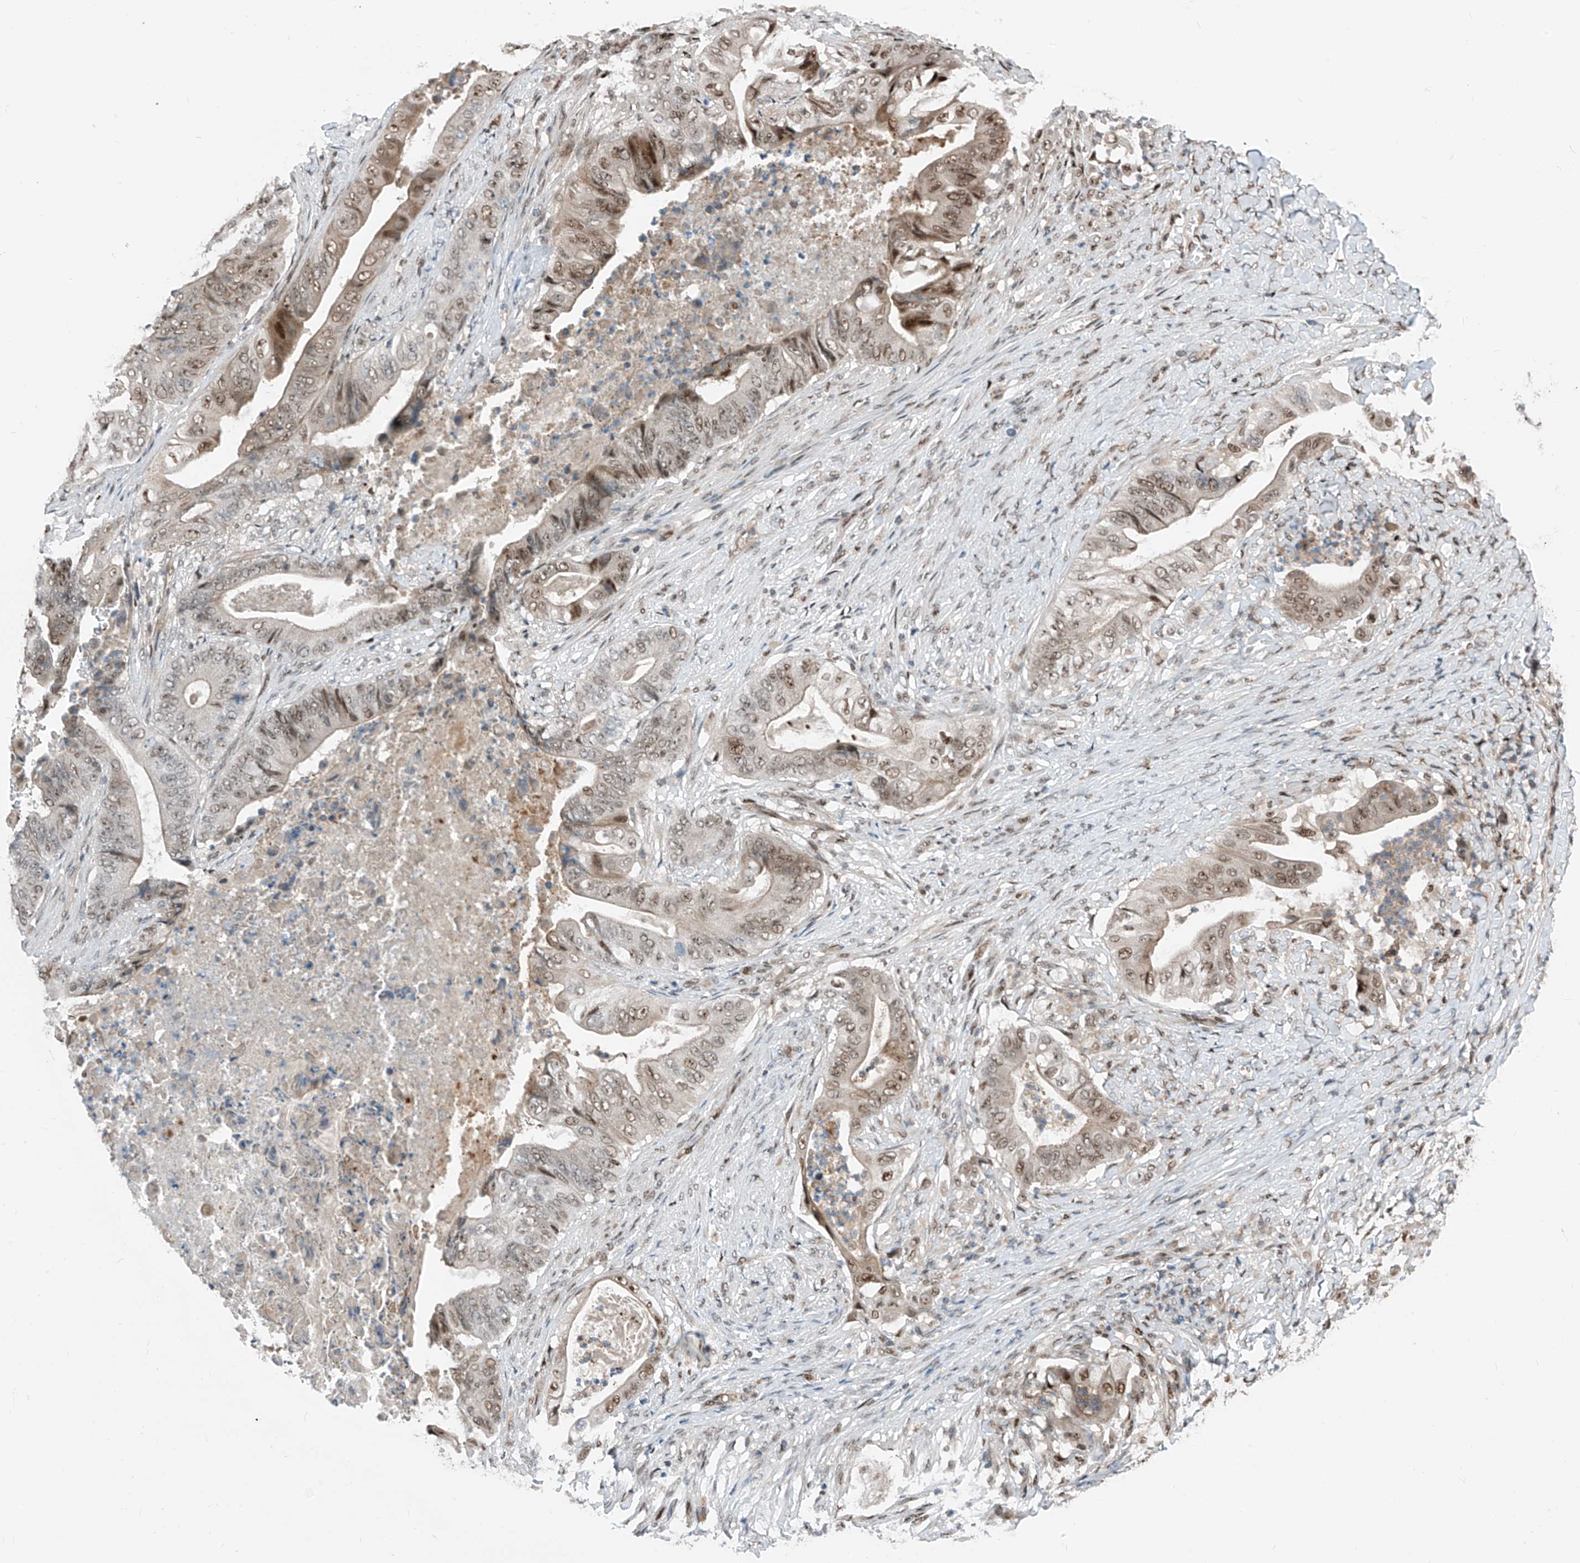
{"staining": {"intensity": "weak", "quantity": ">75%", "location": "nuclear"}, "tissue": "stomach cancer", "cell_type": "Tumor cells", "image_type": "cancer", "snomed": [{"axis": "morphology", "description": "Adenocarcinoma, NOS"}, {"axis": "topography", "description": "Stomach"}], "caption": "Immunohistochemistry histopathology image of stomach adenocarcinoma stained for a protein (brown), which exhibits low levels of weak nuclear staining in approximately >75% of tumor cells.", "gene": "RBP7", "patient": {"sex": "female", "age": 73}}